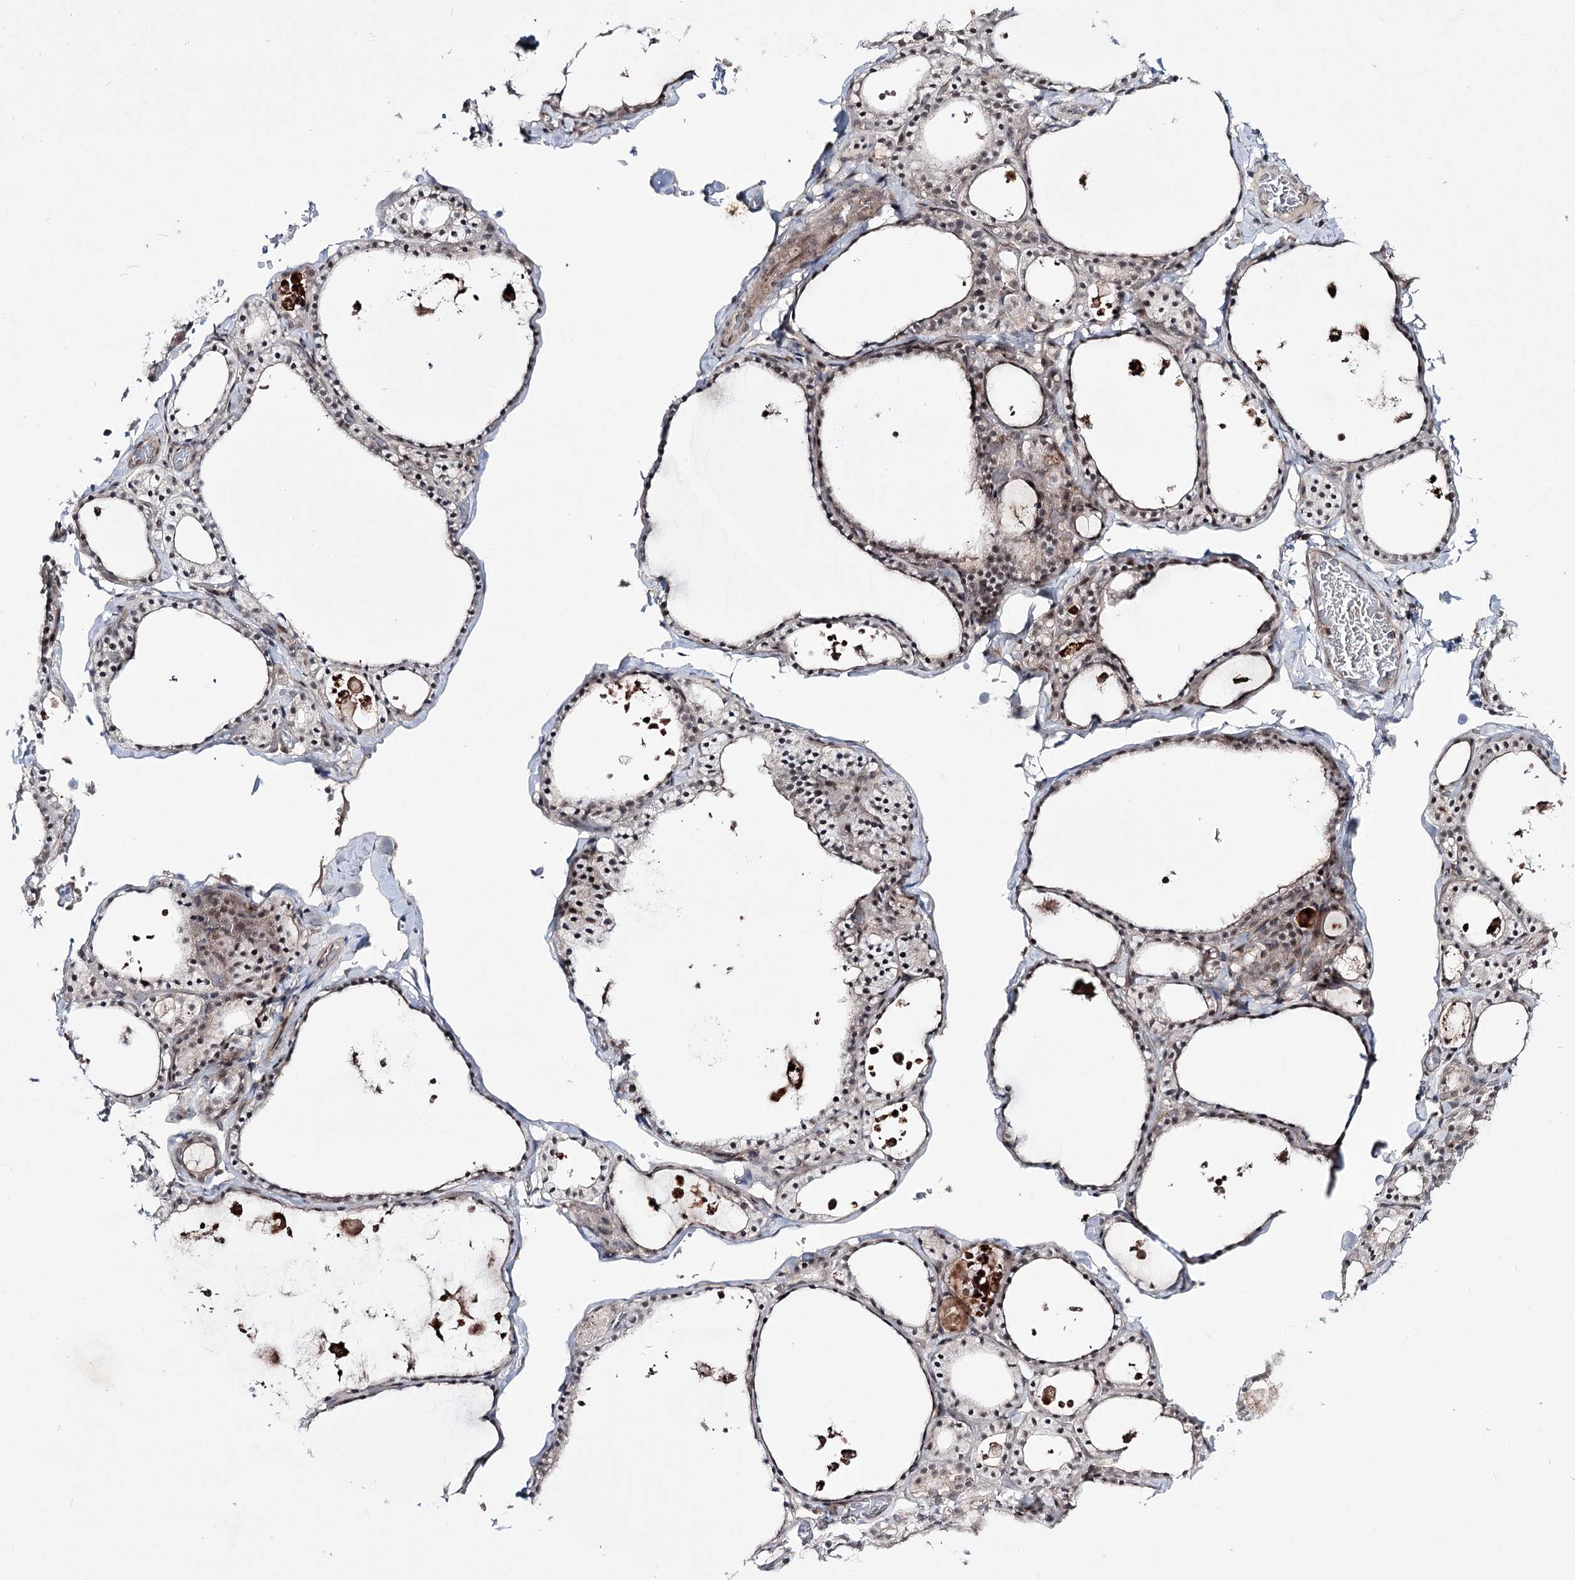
{"staining": {"intensity": "moderate", "quantity": "25%-75%", "location": "nuclear"}, "tissue": "thyroid gland", "cell_type": "Glandular cells", "image_type": "normal", "snomed": [{"axis": "morphology", "description": "Normal tissue, NOS"}, {"axis": "topography", "description": "Thyroid gland"}], "caption": "The micrograph reveals a brown stain indicating the presence of a protein in the nuclear of glandular cells in thyroid gland.", "gene": "HOXC11", "patient": {"sex": "male", "age": 56}}